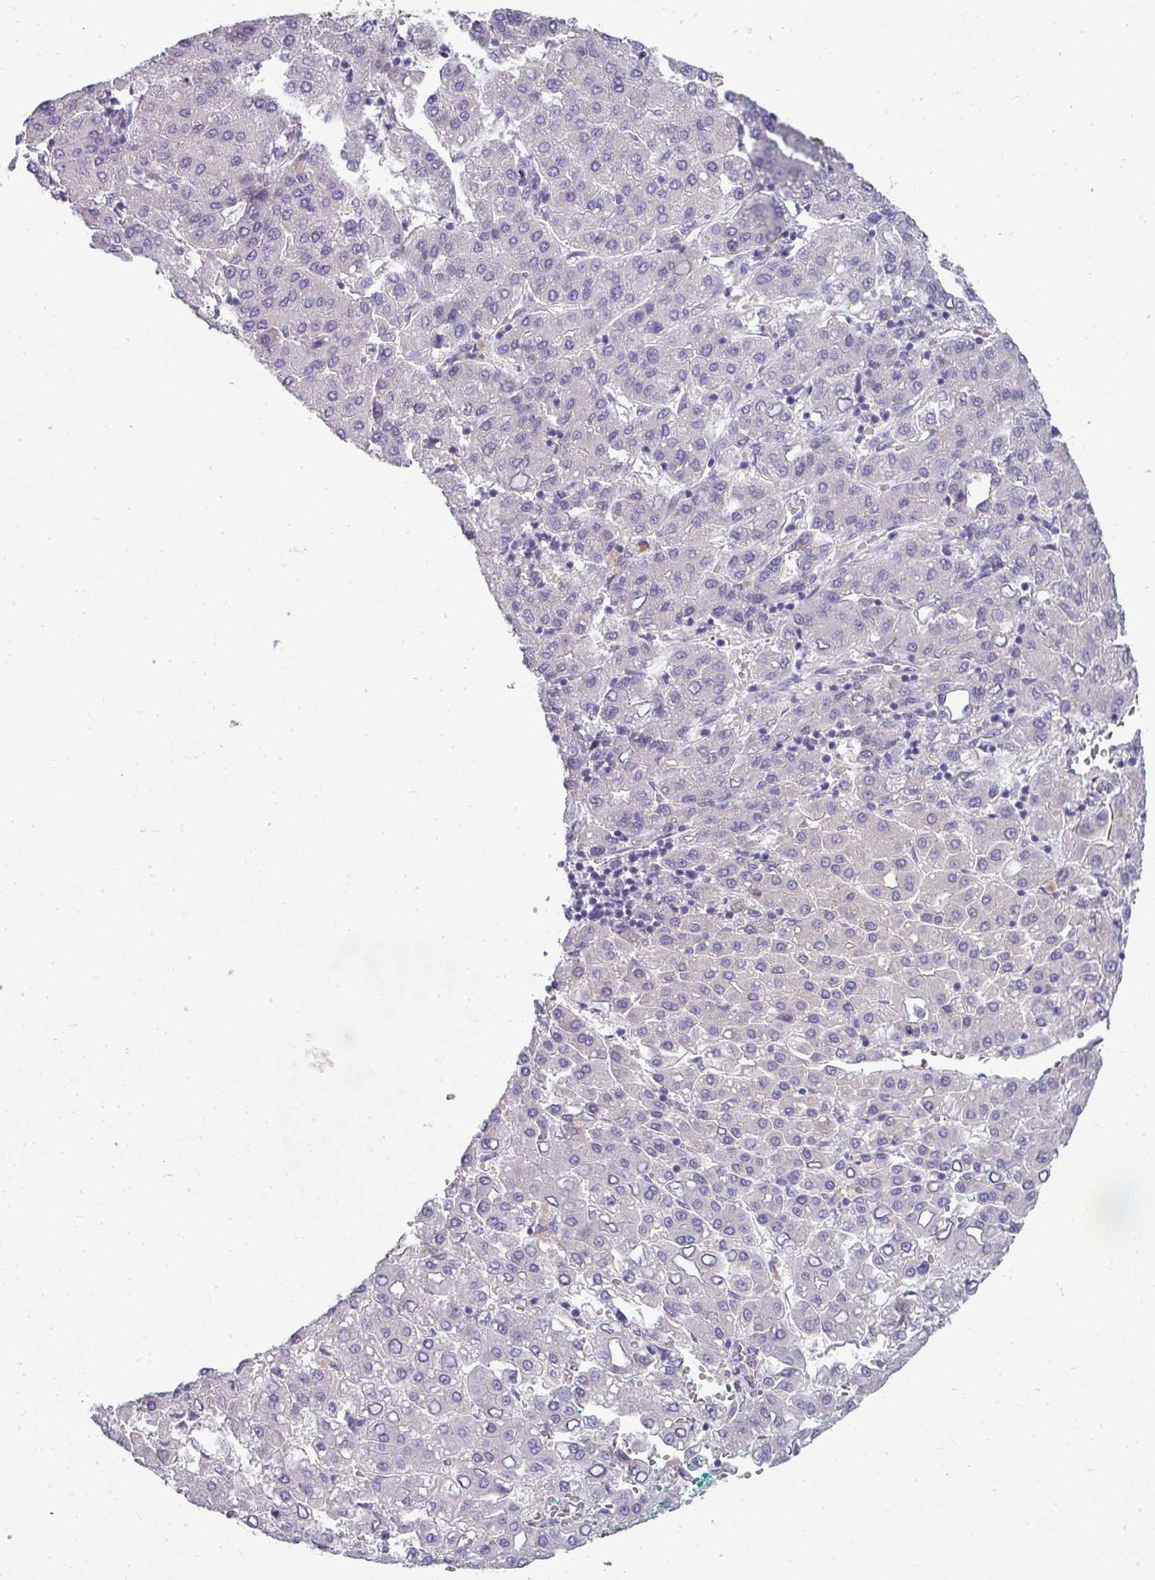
{"staining": {"intensity": "negative", "quantity": "none", "location": "none"}, "tissue": "liver cancer", "cell_type": "Tumor cells", "image_type": "cancer", "snomed": [{"axis": "morphology", "description": "Carcinoma, Hepatocellular, NOS"}, {"axis": "topography", "description": "Liver"}], "caption": "This is an immunohistochemistry photomicrograph of human liver cancer. There is no staining in tumor cells.", "gene": "ASXL3", "patient": {"sex": "male", "age": 65}}